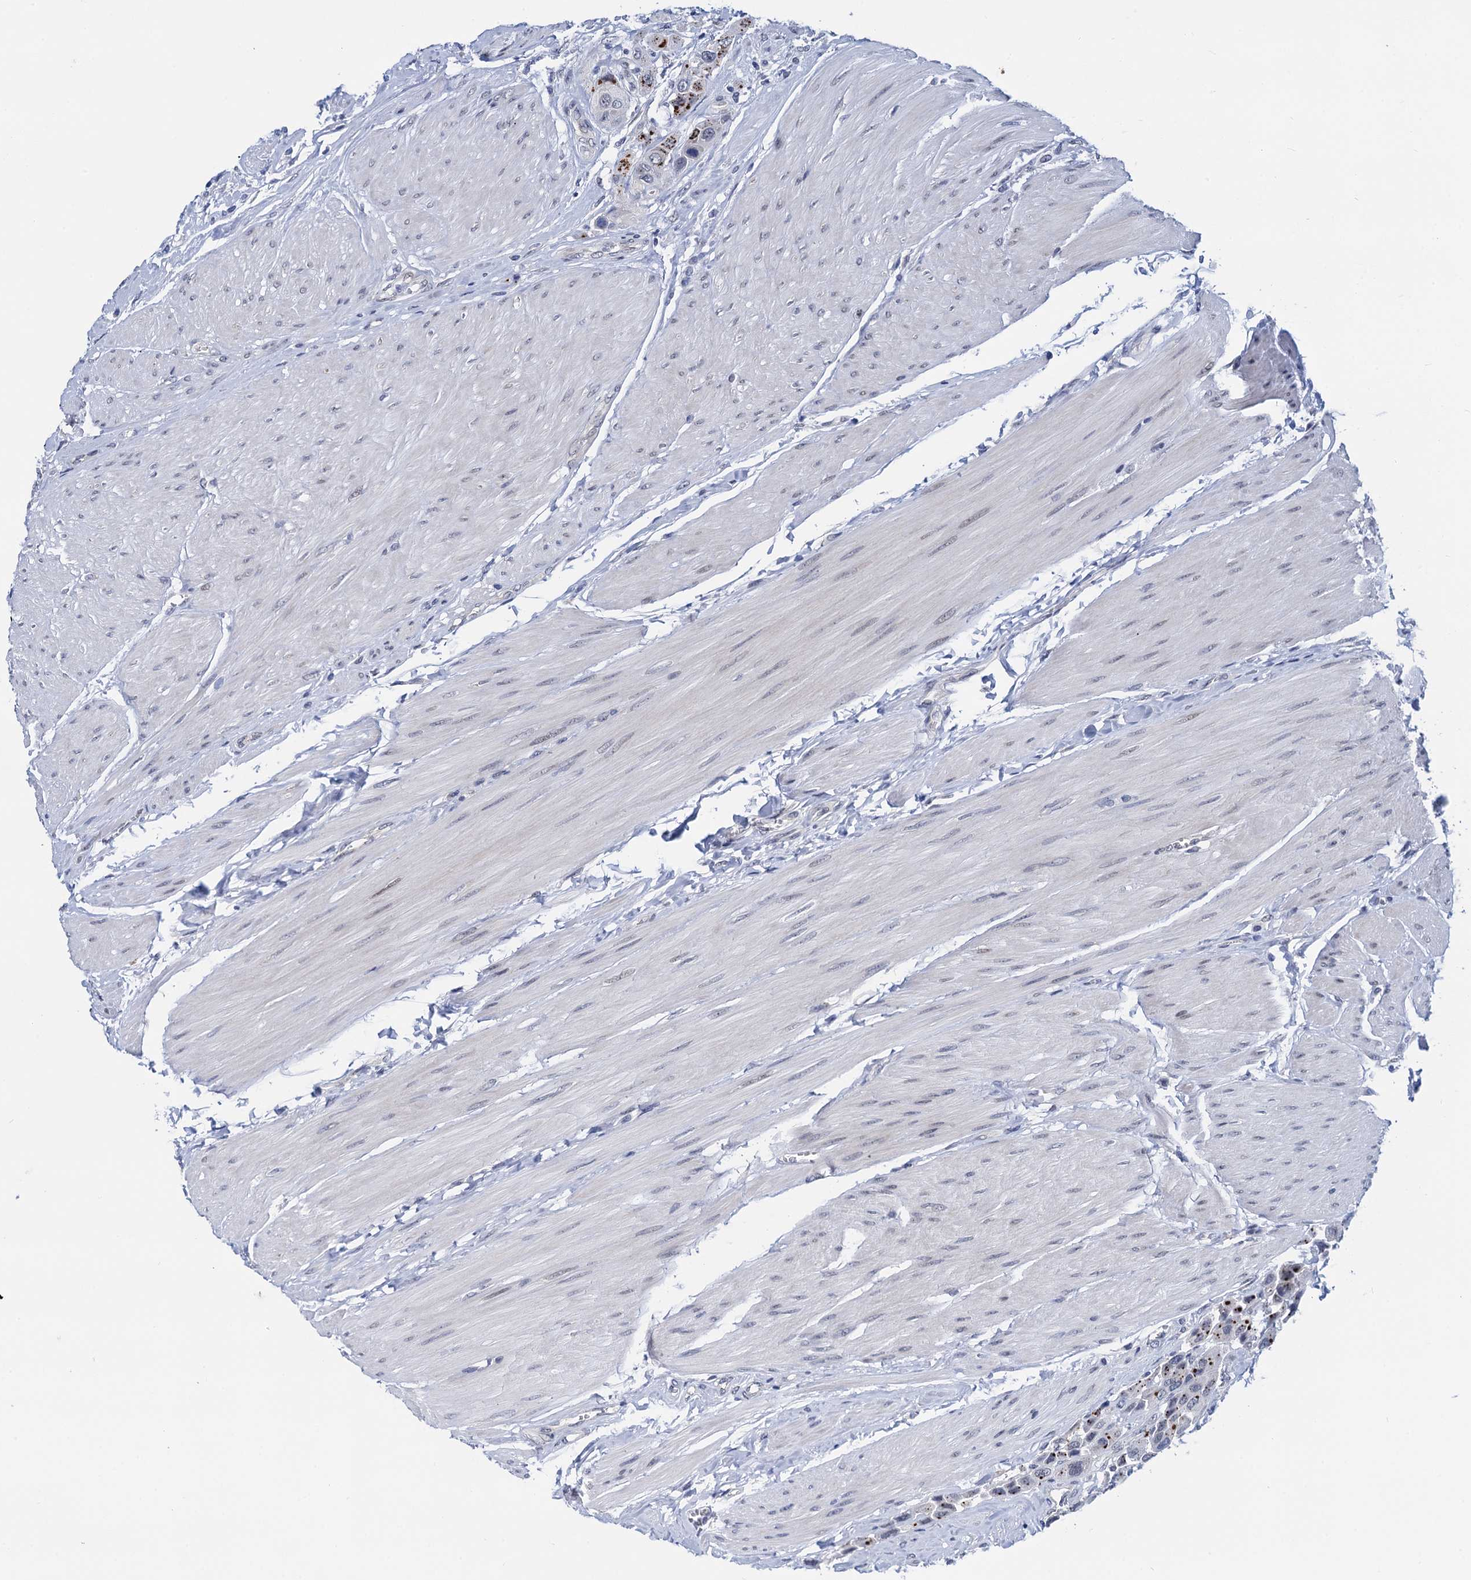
{"staining": {"intensity": "strong", "quantity": "25%-75%", "location": "cytoplasmic/membranous"}, "tissue": "urothelial cancer", "cell_type": "Tumor cells", "image_type": "cancer", "snomed": [{"axis": "morphology", "description": "Urothelial carcinoma, High grade"}, {"axis": "topography", "description": "Urinary bladder"}], "caption": "A high amount of strong cytoplasmic/membranous expression is identified in approximately 25%-75% of tumor cells in urothelial cancer tissue.", "gene": "C16orf87", "patient": {"sex": "male", "age": 50}}